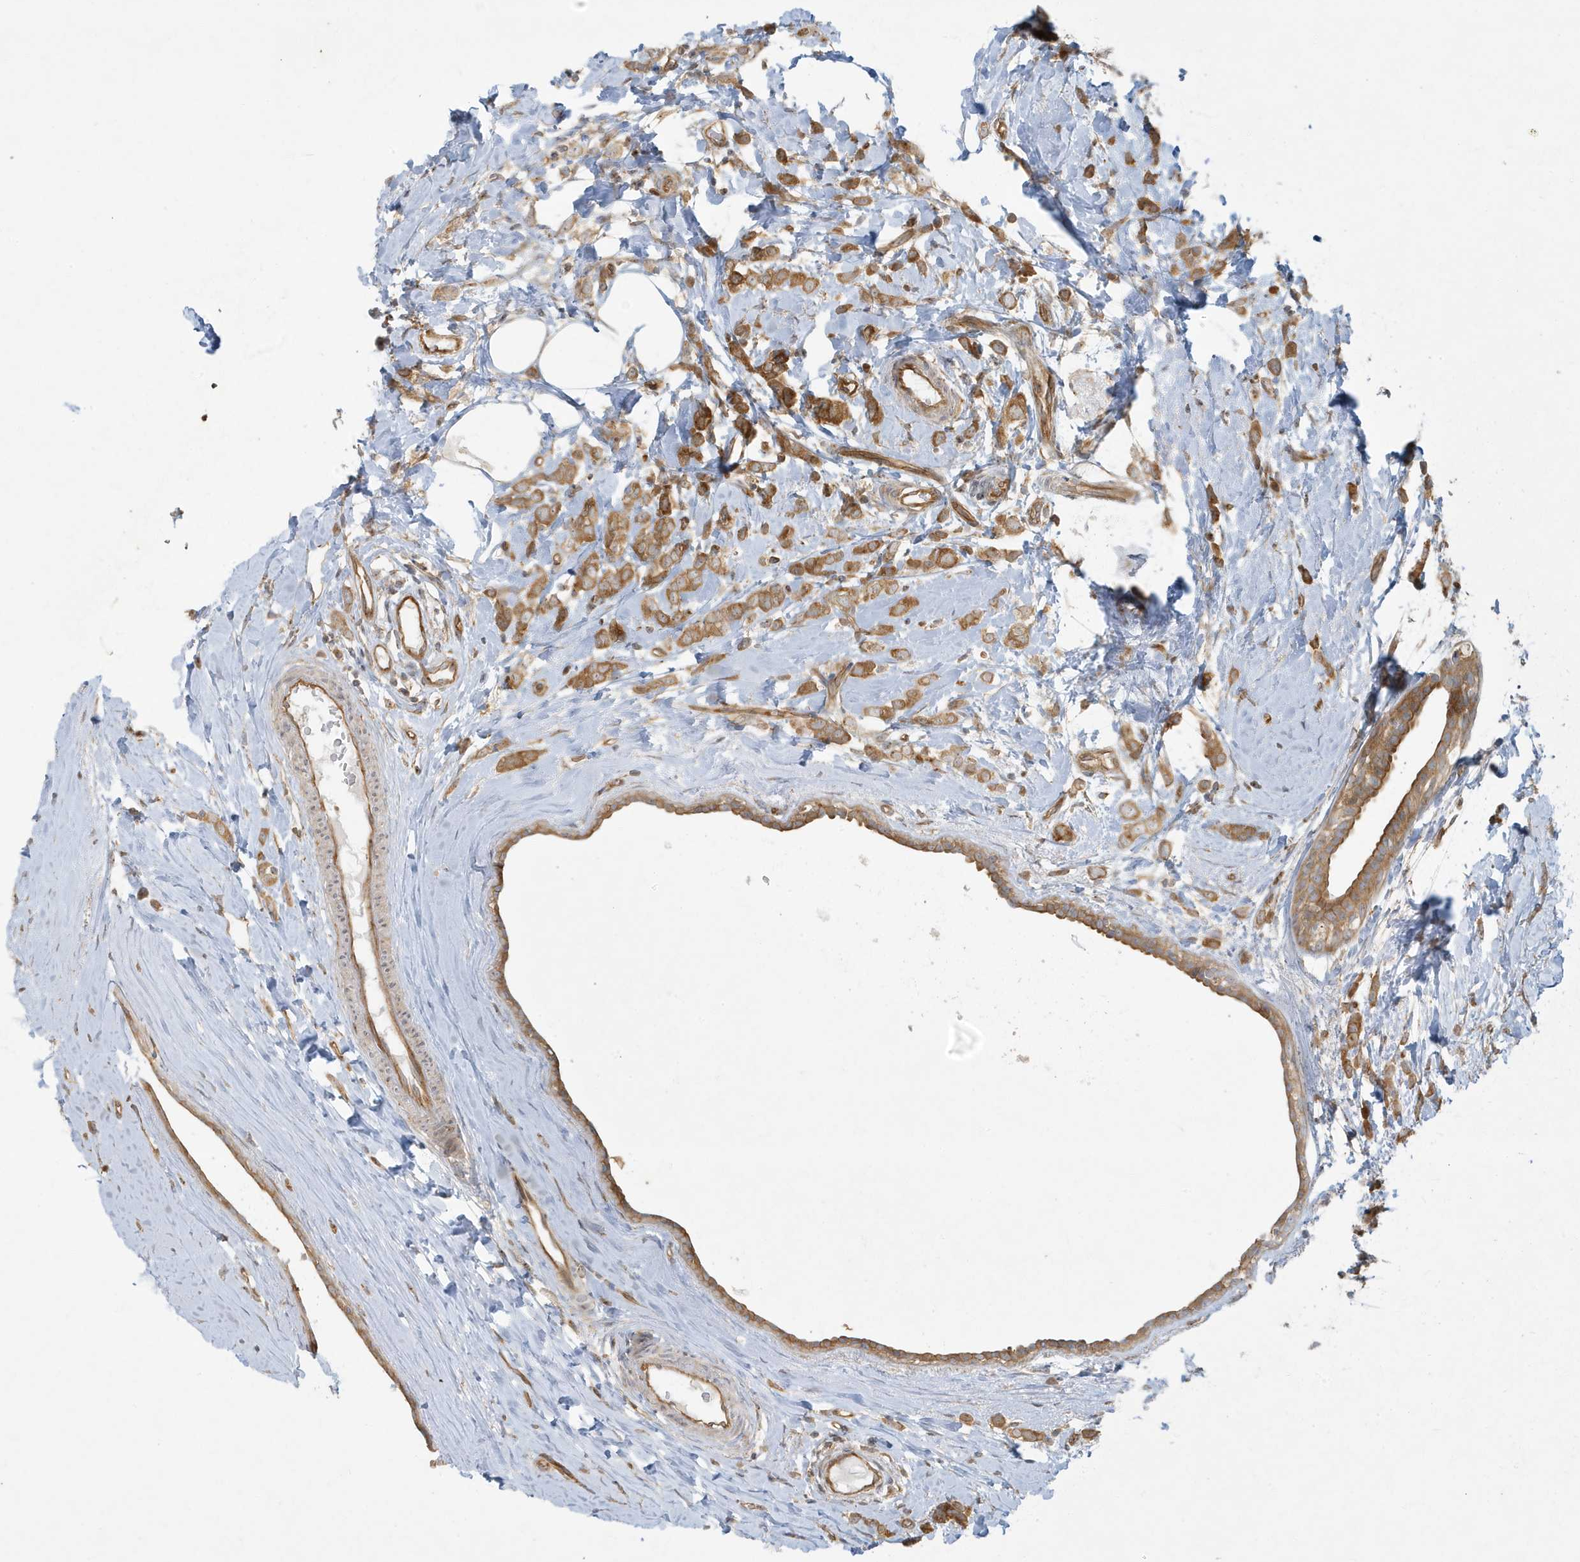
{"staining": {"intensity": "moderate", "quantity": ">75%", "location": "cytoplasmic/membranous"}, "tissue": "breast cancer", "cell_type": "Tumor cells", "image_type": "cancer", "snomed": [{"axis": "morphology", "description": "Lobular carcinoma"}, {"axis": "topography", "description": "Breast"}], "caption": "Immunohistochemical staining of human breast cancer (lobular carcinoma) shows moderate cytoplasmic/membranous protein staining in approximately >75% of tumor cells.", "gene": "ATP23", "patient": {"sex": "female", "age": 47}}